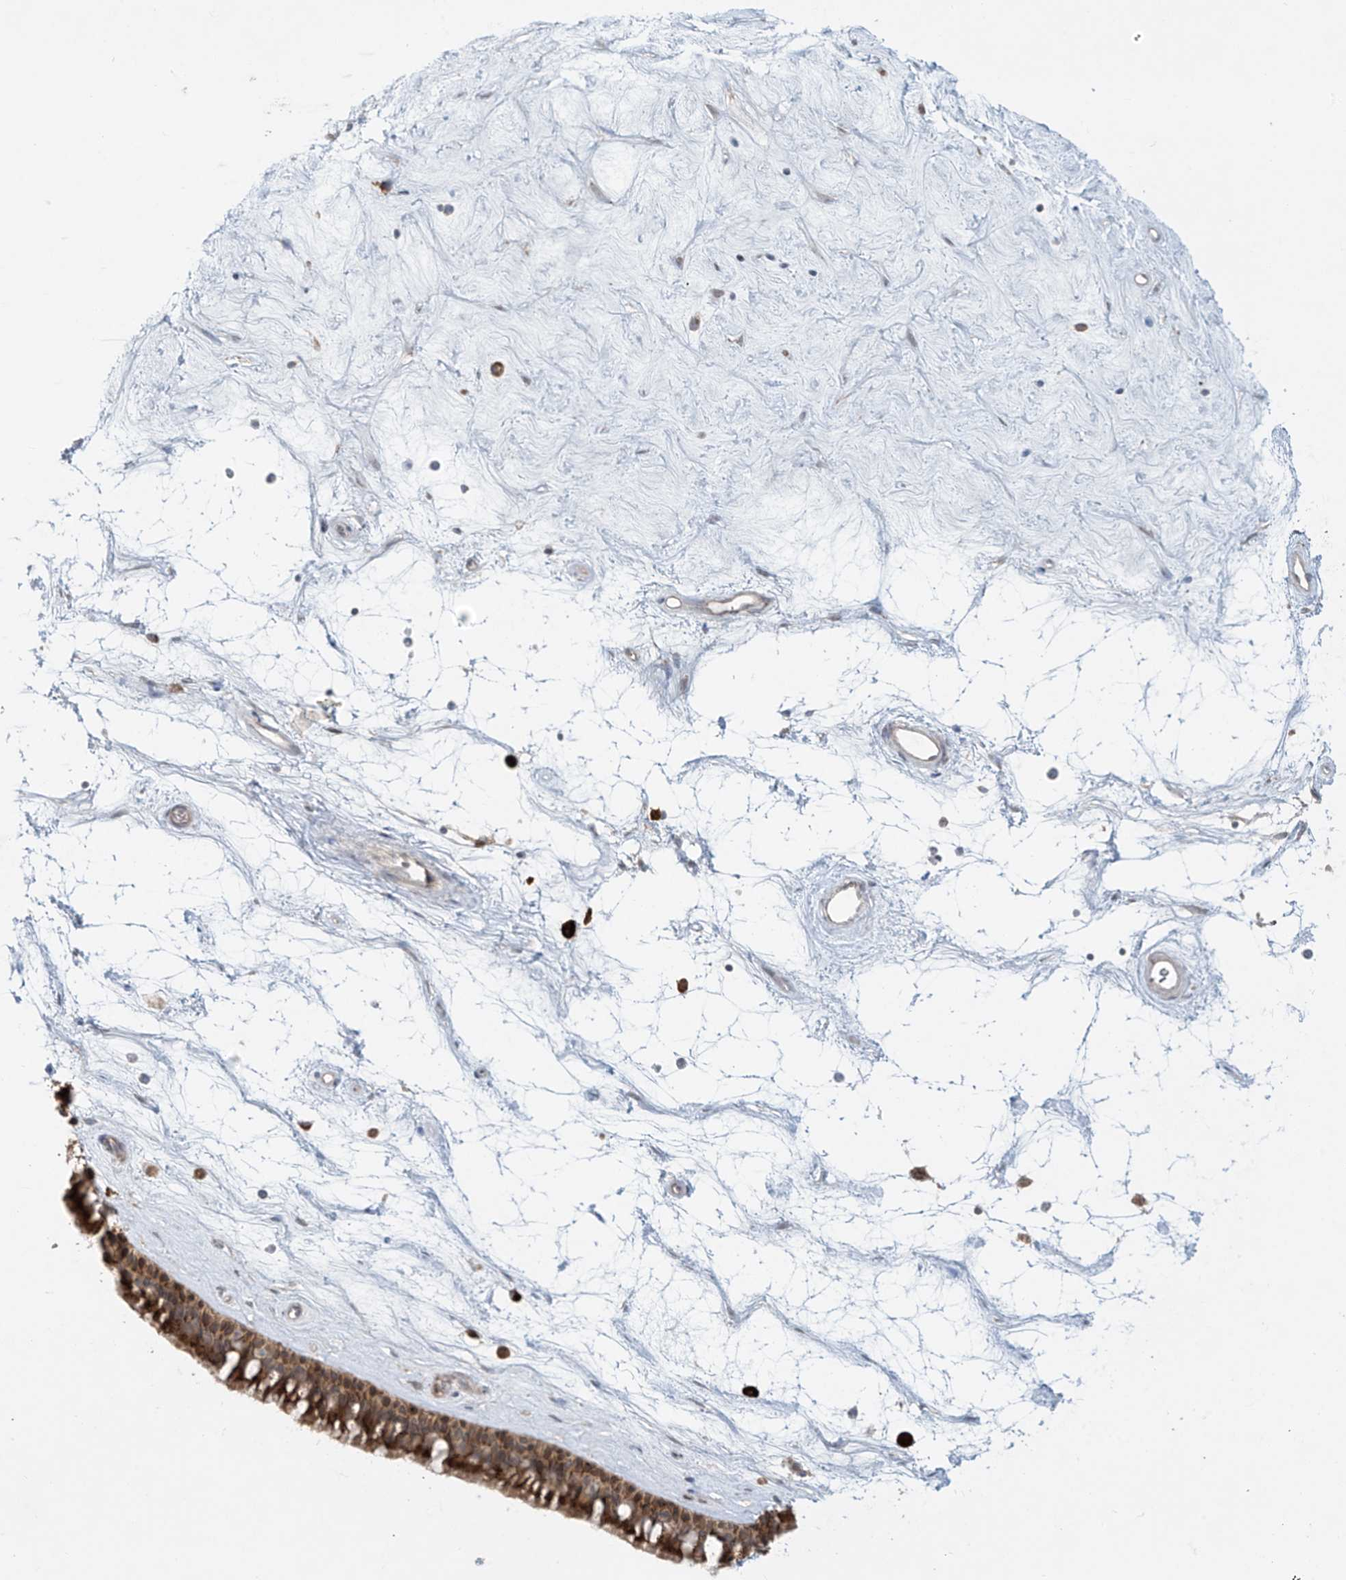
{"staining": {"intensity": "strong", "quantity": ">75%", "location": "cytoplasmic/membranous"}, "tissue": "nasopharynx", "cell_type": "Respiratory epithelial cells", "image_type": "normal", "snomed": [{"axis": "morphology", "description": "Normal tissue, NOS"}, {"axis": "topography", "description": "Nasopharynx"}], "caption": "The immunohistochemical stain shows strong cytoplasmic/membranous positivity in respiratory epithelial cells of normal nasopharynx.", "gene": "PPAT", "patient": {"sex": "male", "age": 64}}